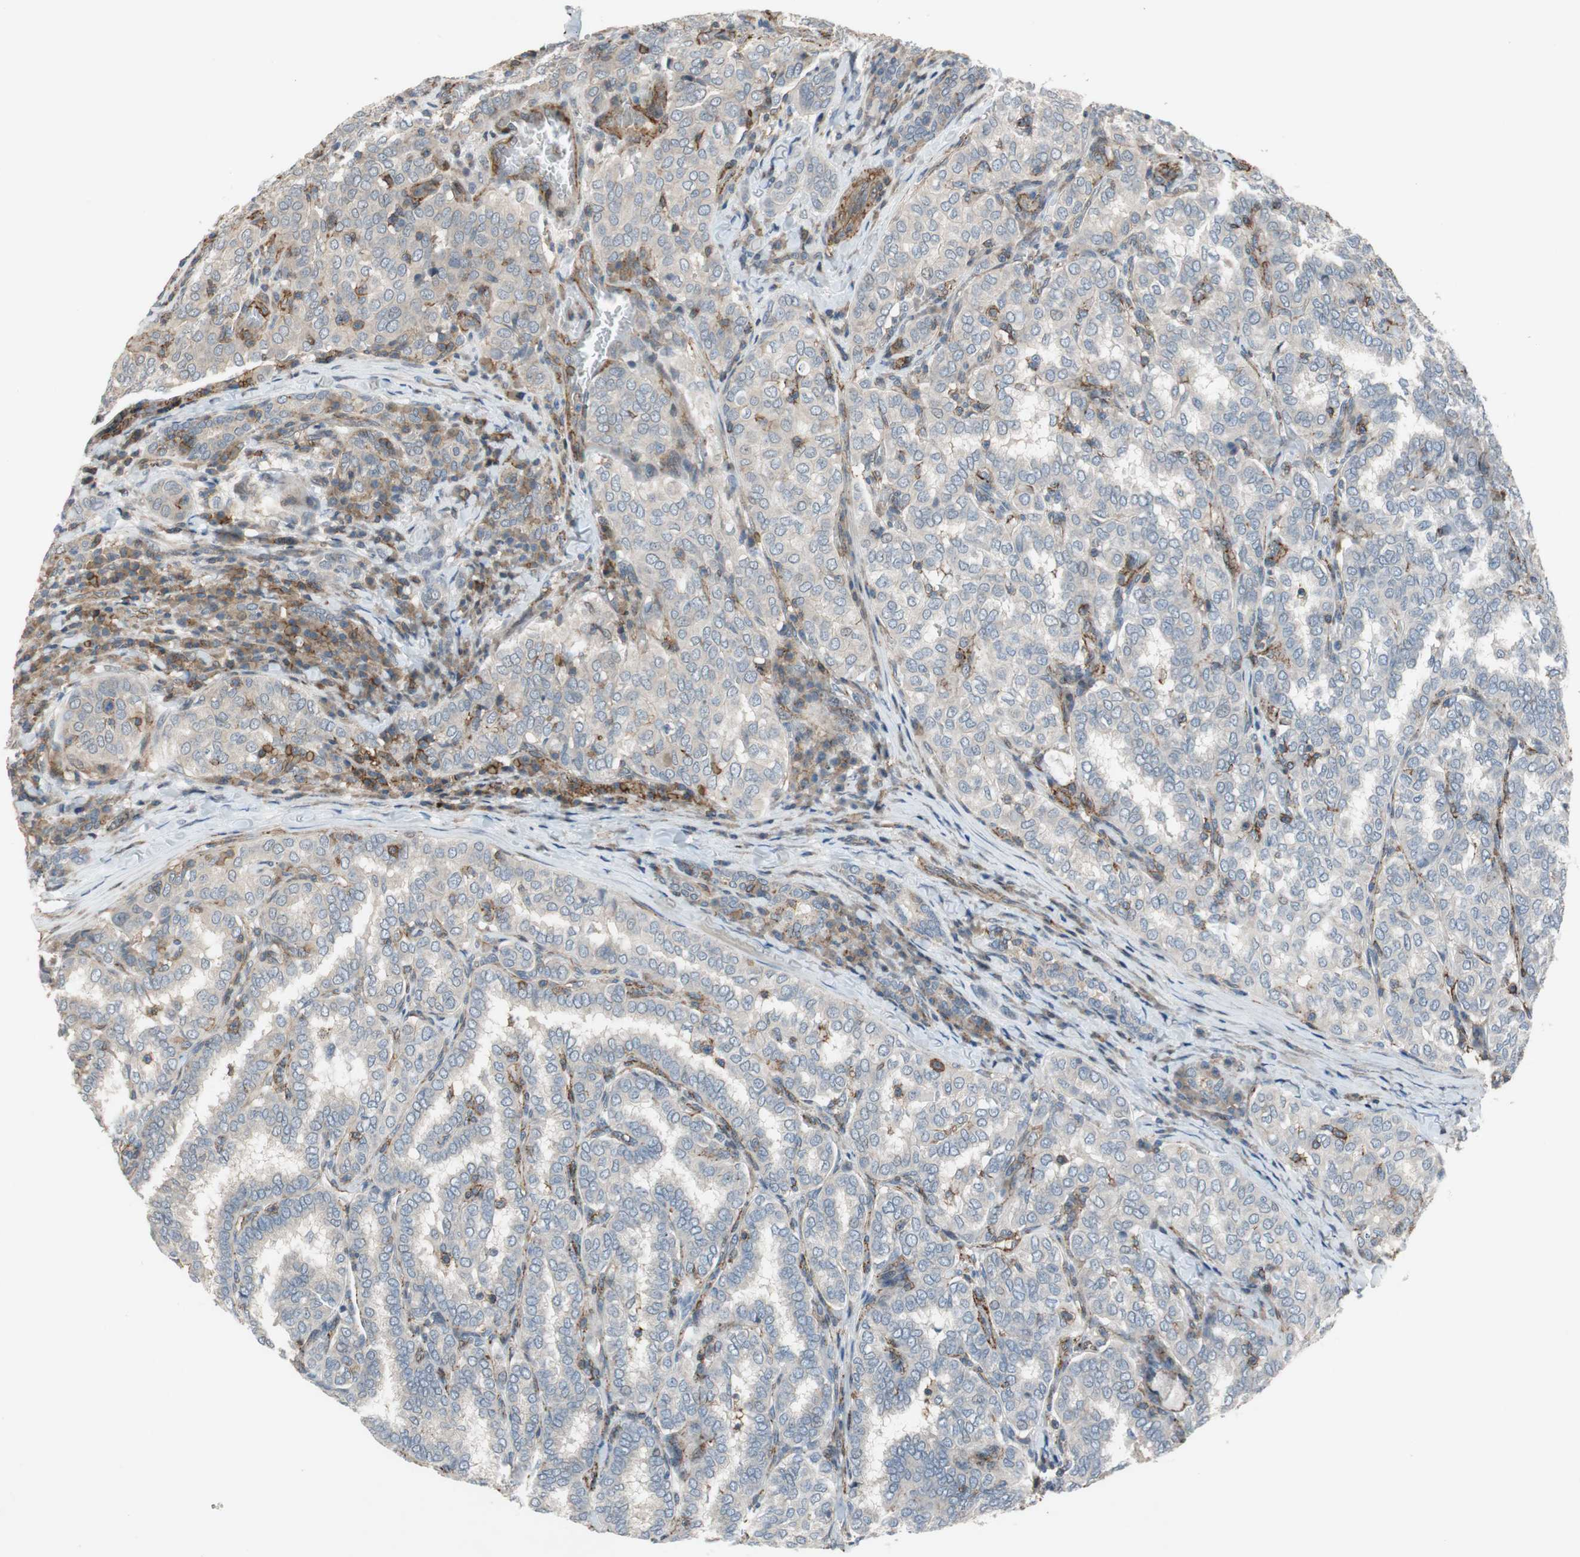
{"staining": {"intensity": "negative", "quantity": "none", "location": "none"}, "tissue": "thyroid cancer", "cell_type": "Tumor cells", "image_type": "cancer", "snomed": [{"axis": "morphology", "description": "Papillary adenocarcinoma, NOS"}, {"axis": "topography", "description": "Thyroid gland"}], "caption": "The image shows no significant staining in tumor cells of thyroid cancer (papillary adenocarcinoma).", "gene": "GRHL1", "patient": {"sex": "female", "age": 30}}